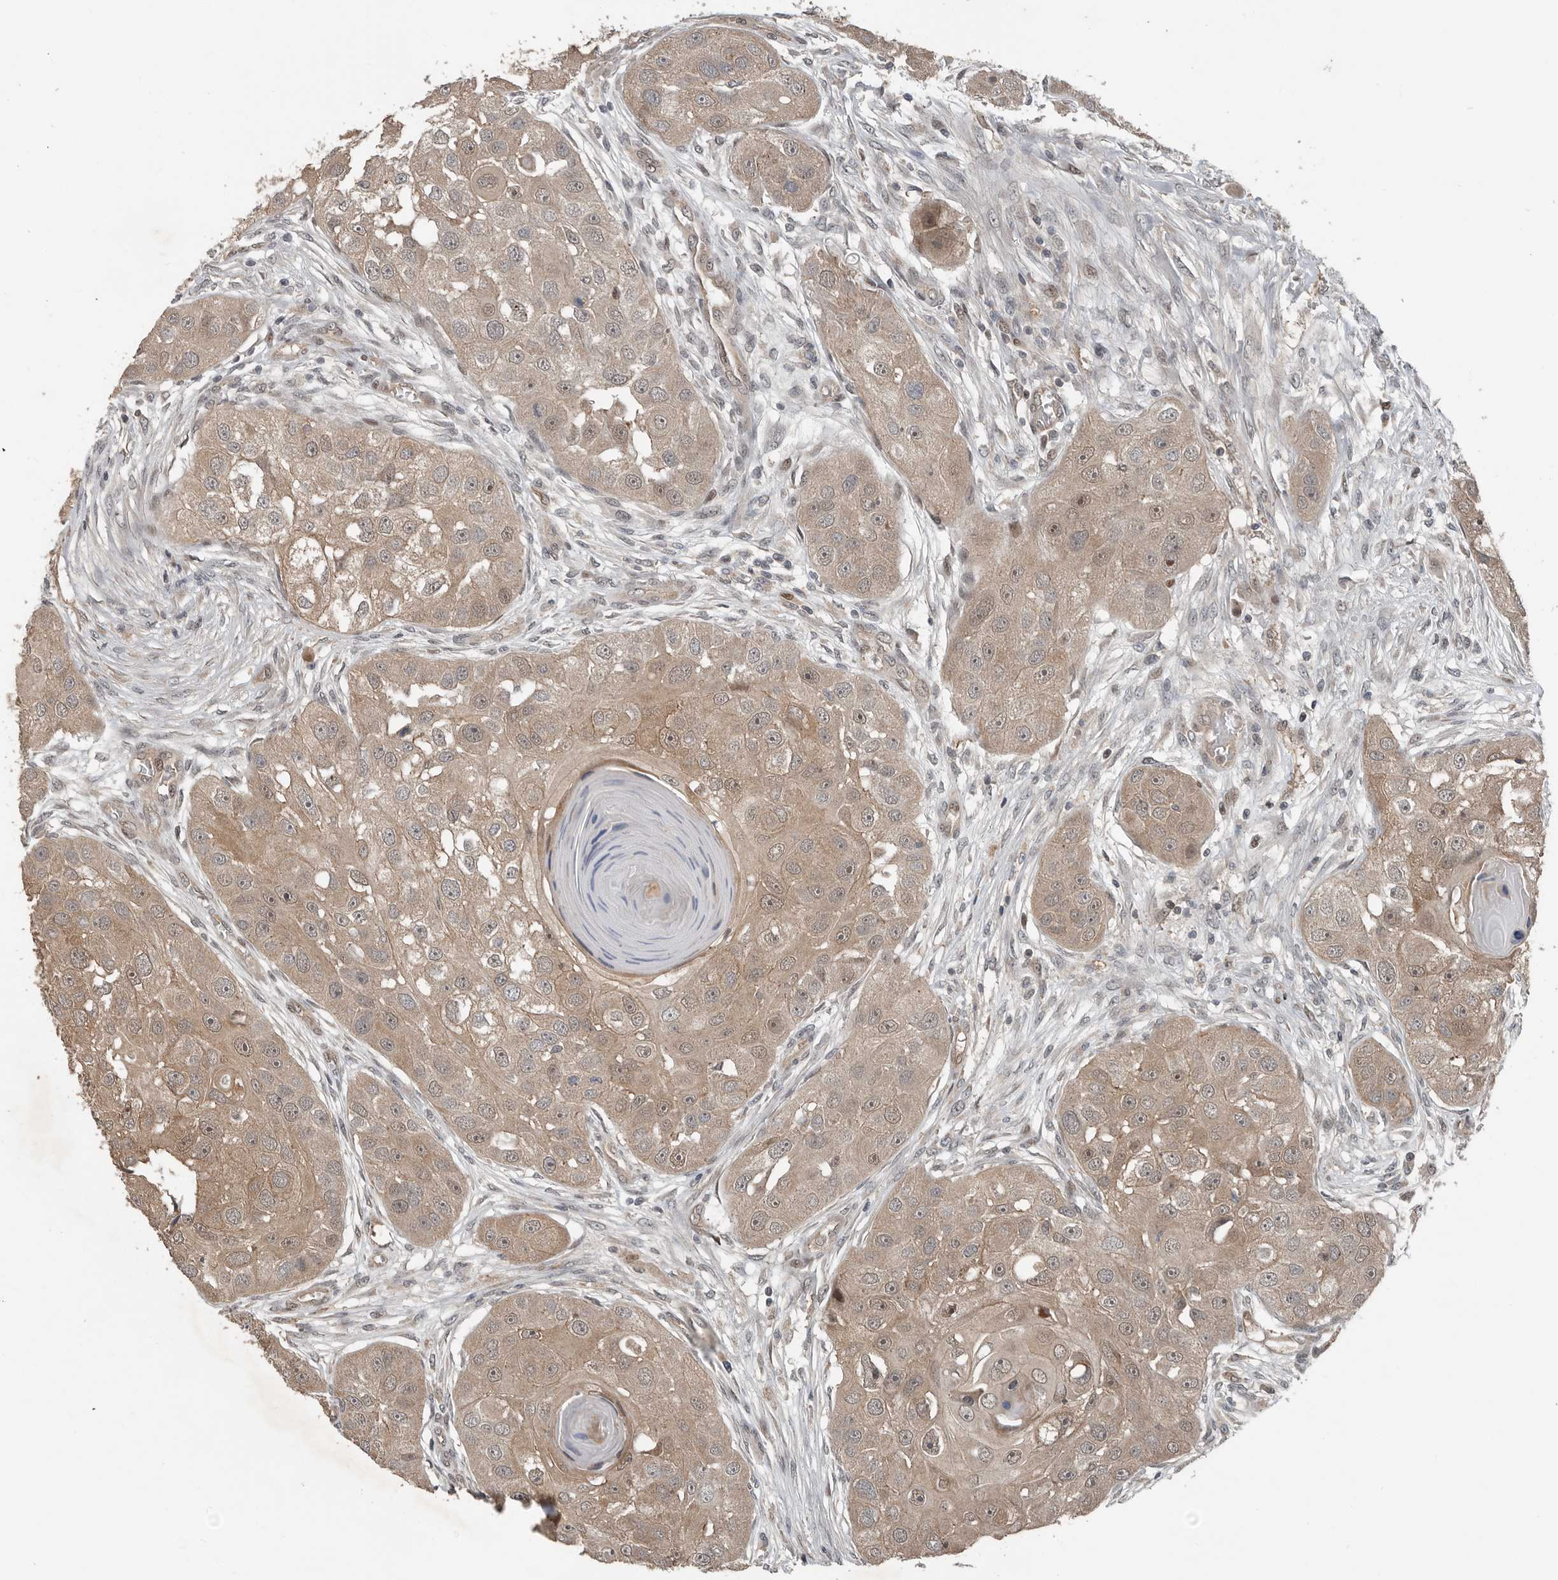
{"staining": {"intensity": "moderate", "quantity": ">75%", "location": "cytoplasmic/membranous,nuclear"}, "tissue": "head and neck cancer", "cell_type": "Tumor cells", "image_type": "cancer", "snomed": [{"axis": "morphology", "description": "Normal tissue, NOS"}, {"axis": "morphology", "description": "Squamous cell carcinoma, NOS"}, {"axis": "topography", "description": "Skeletal muscle"}, {"axis": "topography", "description": "Head-Neck"}], "caption": "DAB (3,3'-diaminobenzidine) immunohistochemical staining of human head and neck squamous cell carcinoma reveals moderate cytoplasmic/membranous and nuclear protein positivity in about >75% of tumor cells.", "gene": "YOD1", "patient": {"sex": "male", "age": 51}}